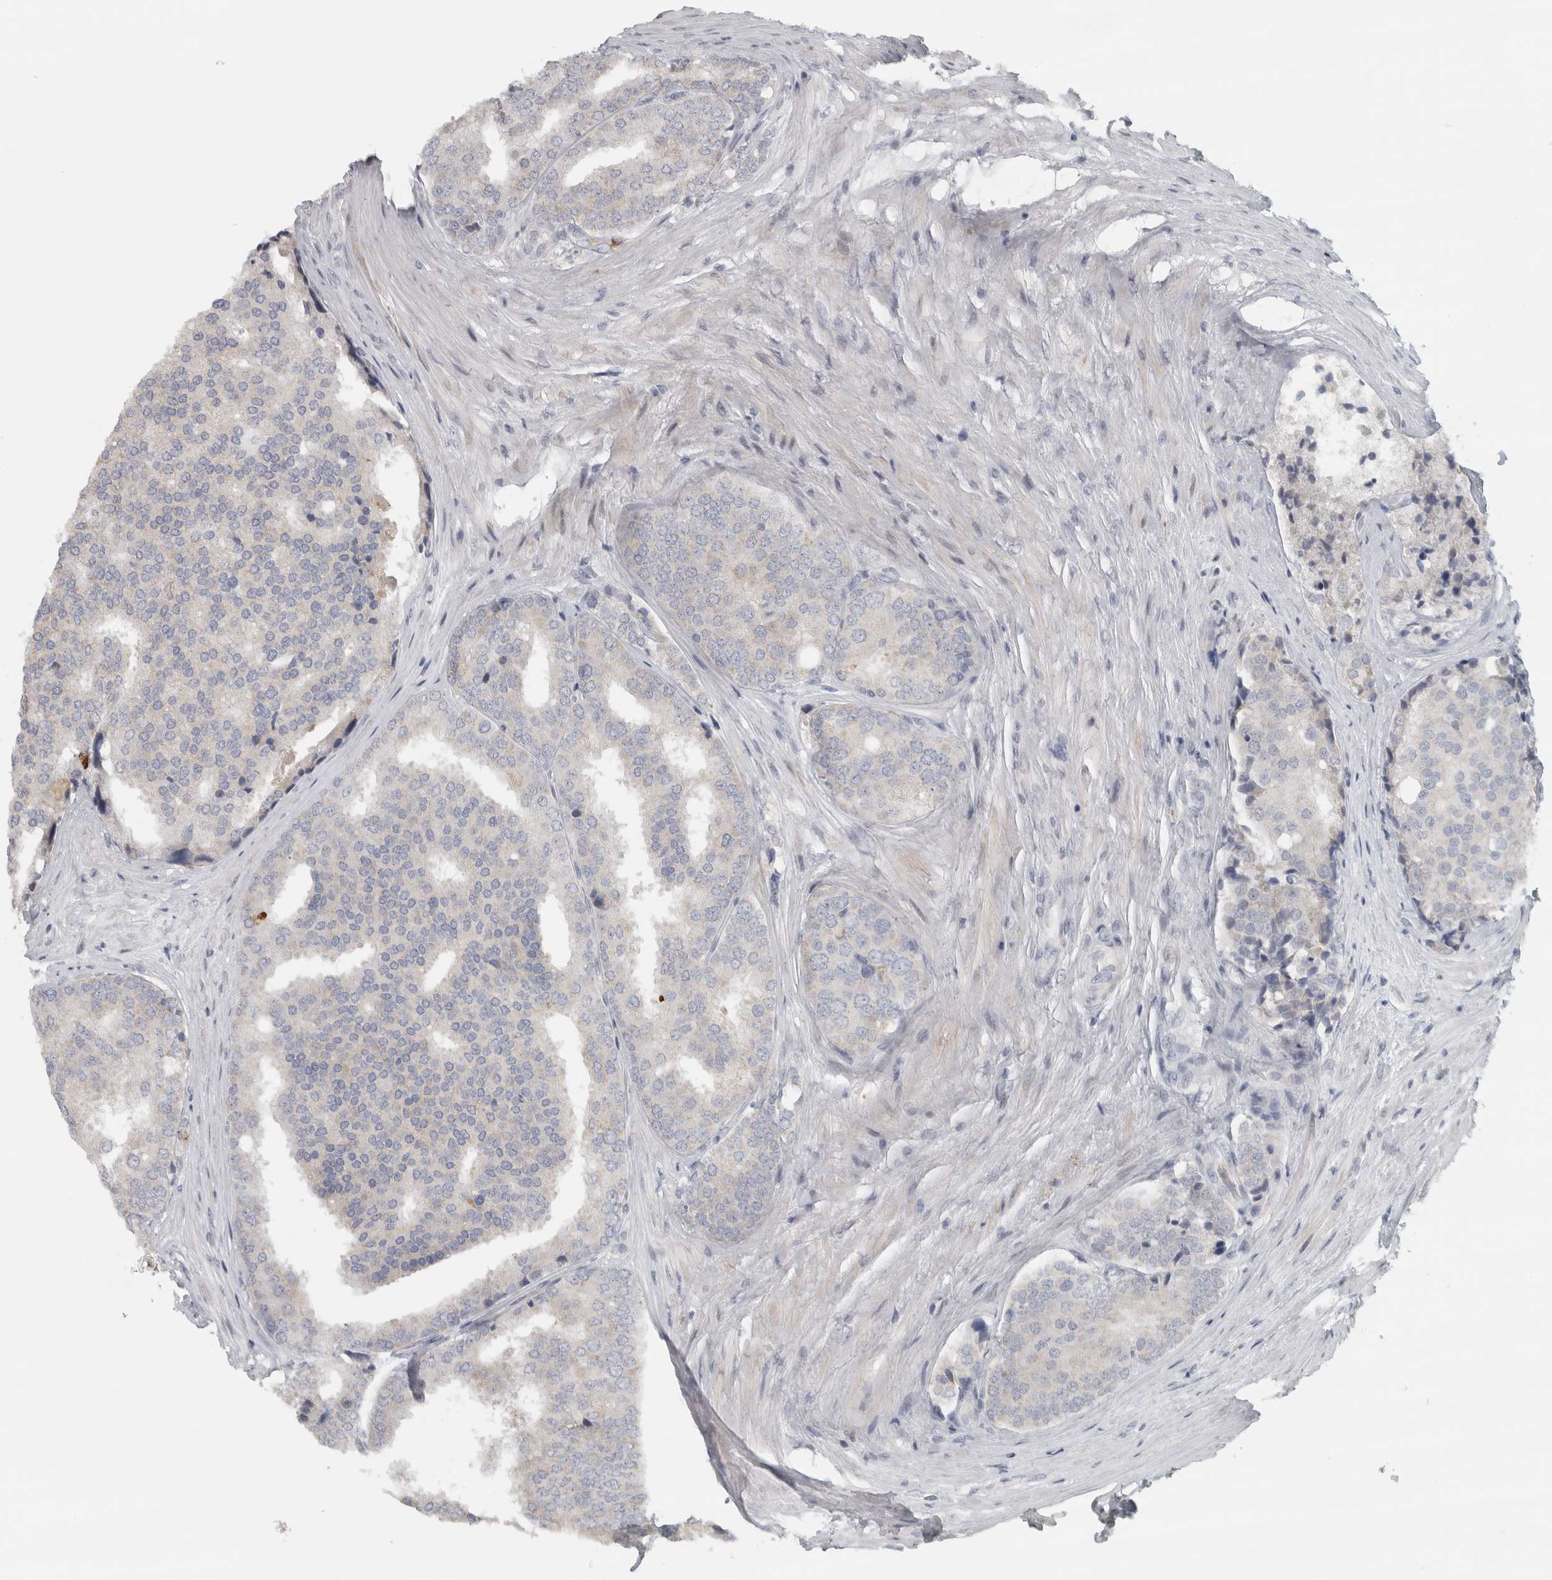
{"staining": {"intensity": "negative", "quantity": "none", "location": "none"}, "tissue": "prostate cancer", "cell_type": "Tumor cells", "image_type": "cancer", "snomed": [{"axis": "morphology", "description": "Adenocarcinoma, High grade"}, {"axis": "topography", "description": "Prostate"}], "caption": "An IHC micrograph of high-grade adenocarcinoma (prostate) is shown. There is no staining in tumor cells of high-grade adenocarcinoma (prostate).", "gene": "PTPRN2", "patient": {"sex": "male", "age": 50}}